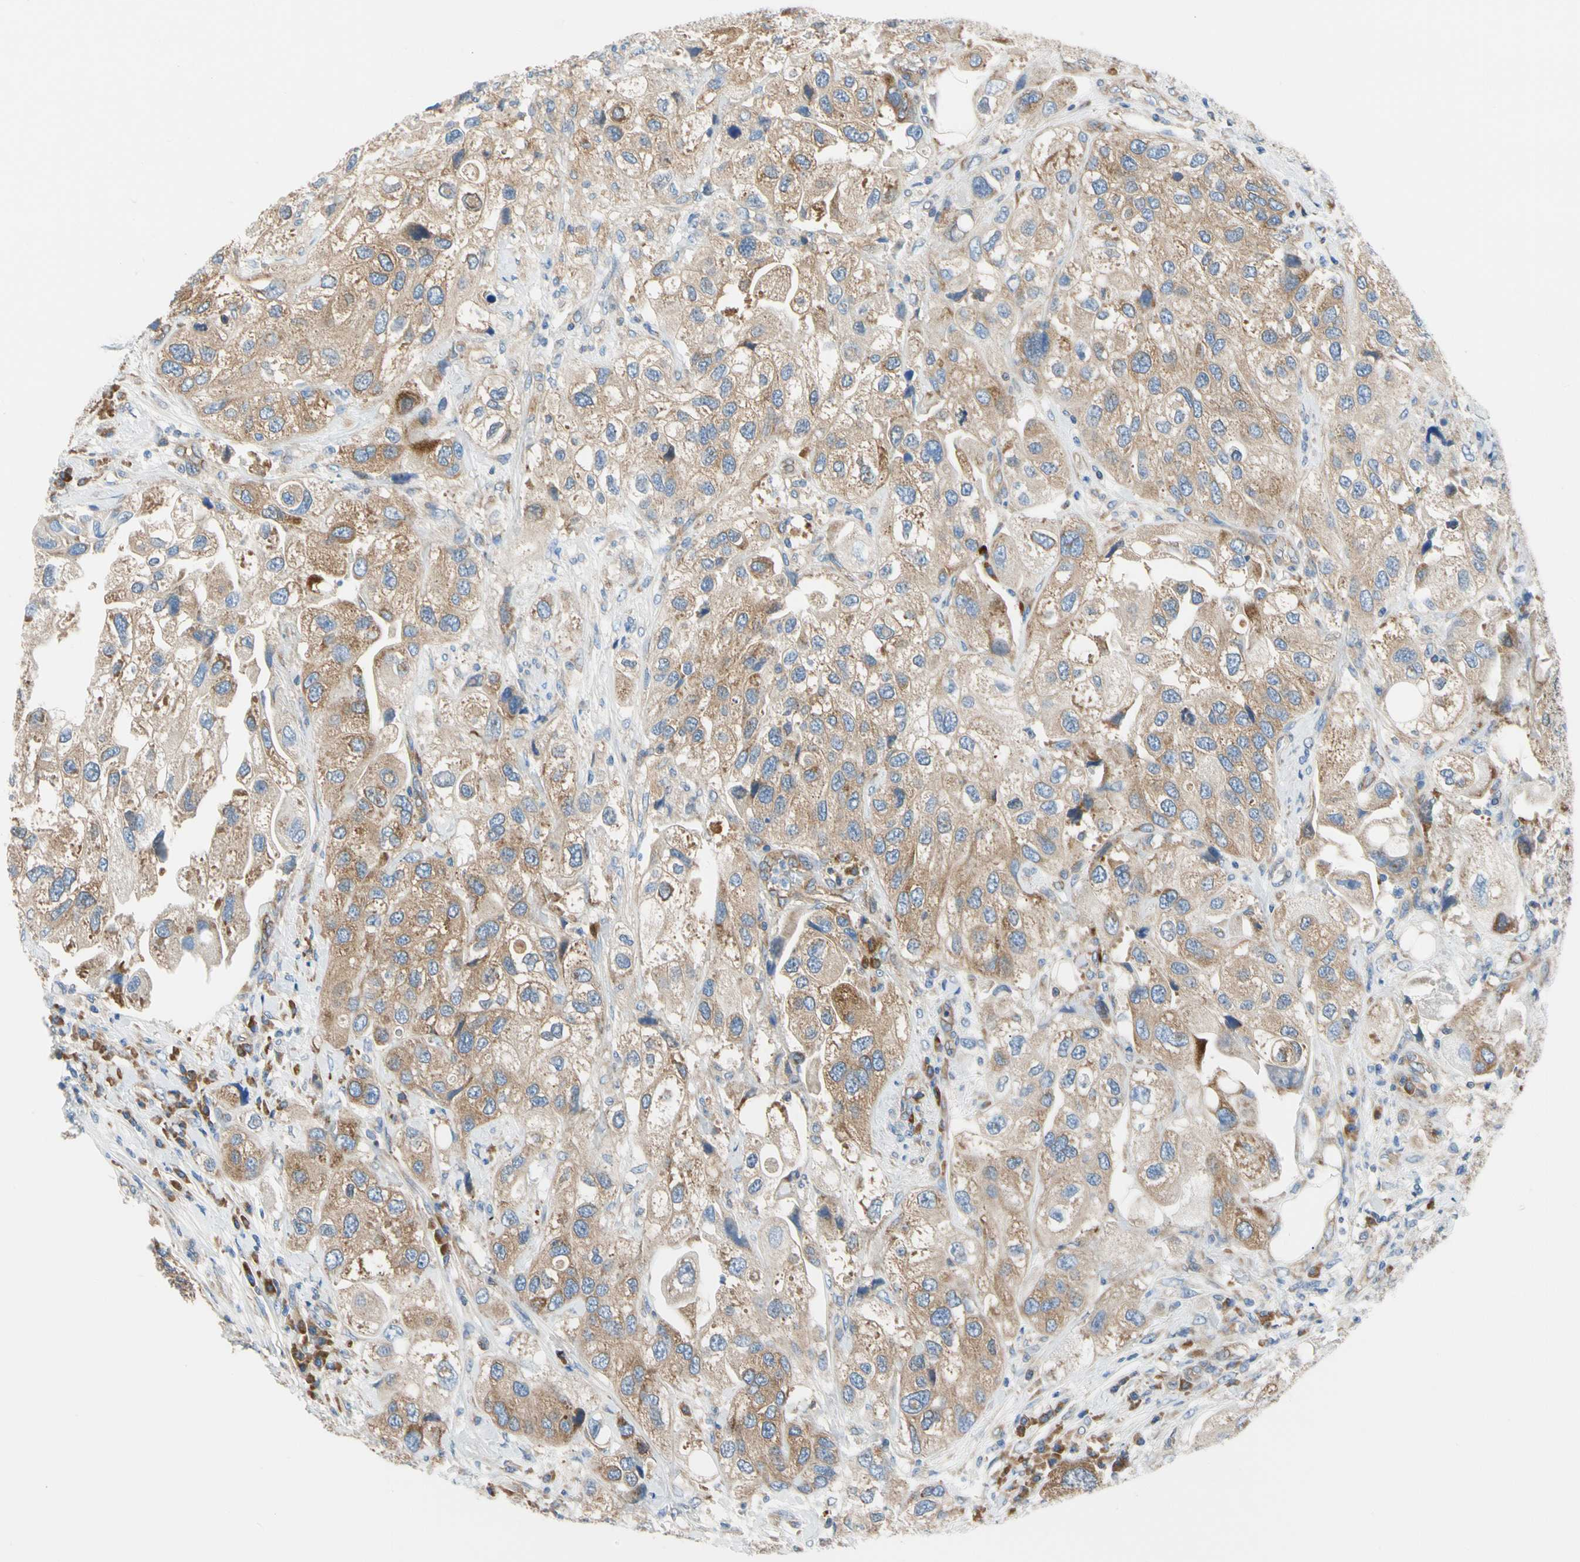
{"staining": {"intensity": "moderate", "quantity": ">75%", "location": "cytoplasmic/membranous"}, "tissue": "urothelial cancer", "cell_type": "Tumor cells", "image_type": "cancer", "snomed": [{"axis": "morphology", "description": "Urothelial carcinoma, High grade"}, {"axis": "topography", "description": "Urinary bladder"}], "caption": "This is an image of IHC staining of urothelial cancer, which shows moderate expression in the cytoplasmic/membranous of tumor cells.", "gene": "GPHN", "patient": {"sex": "female", "age": 64}}